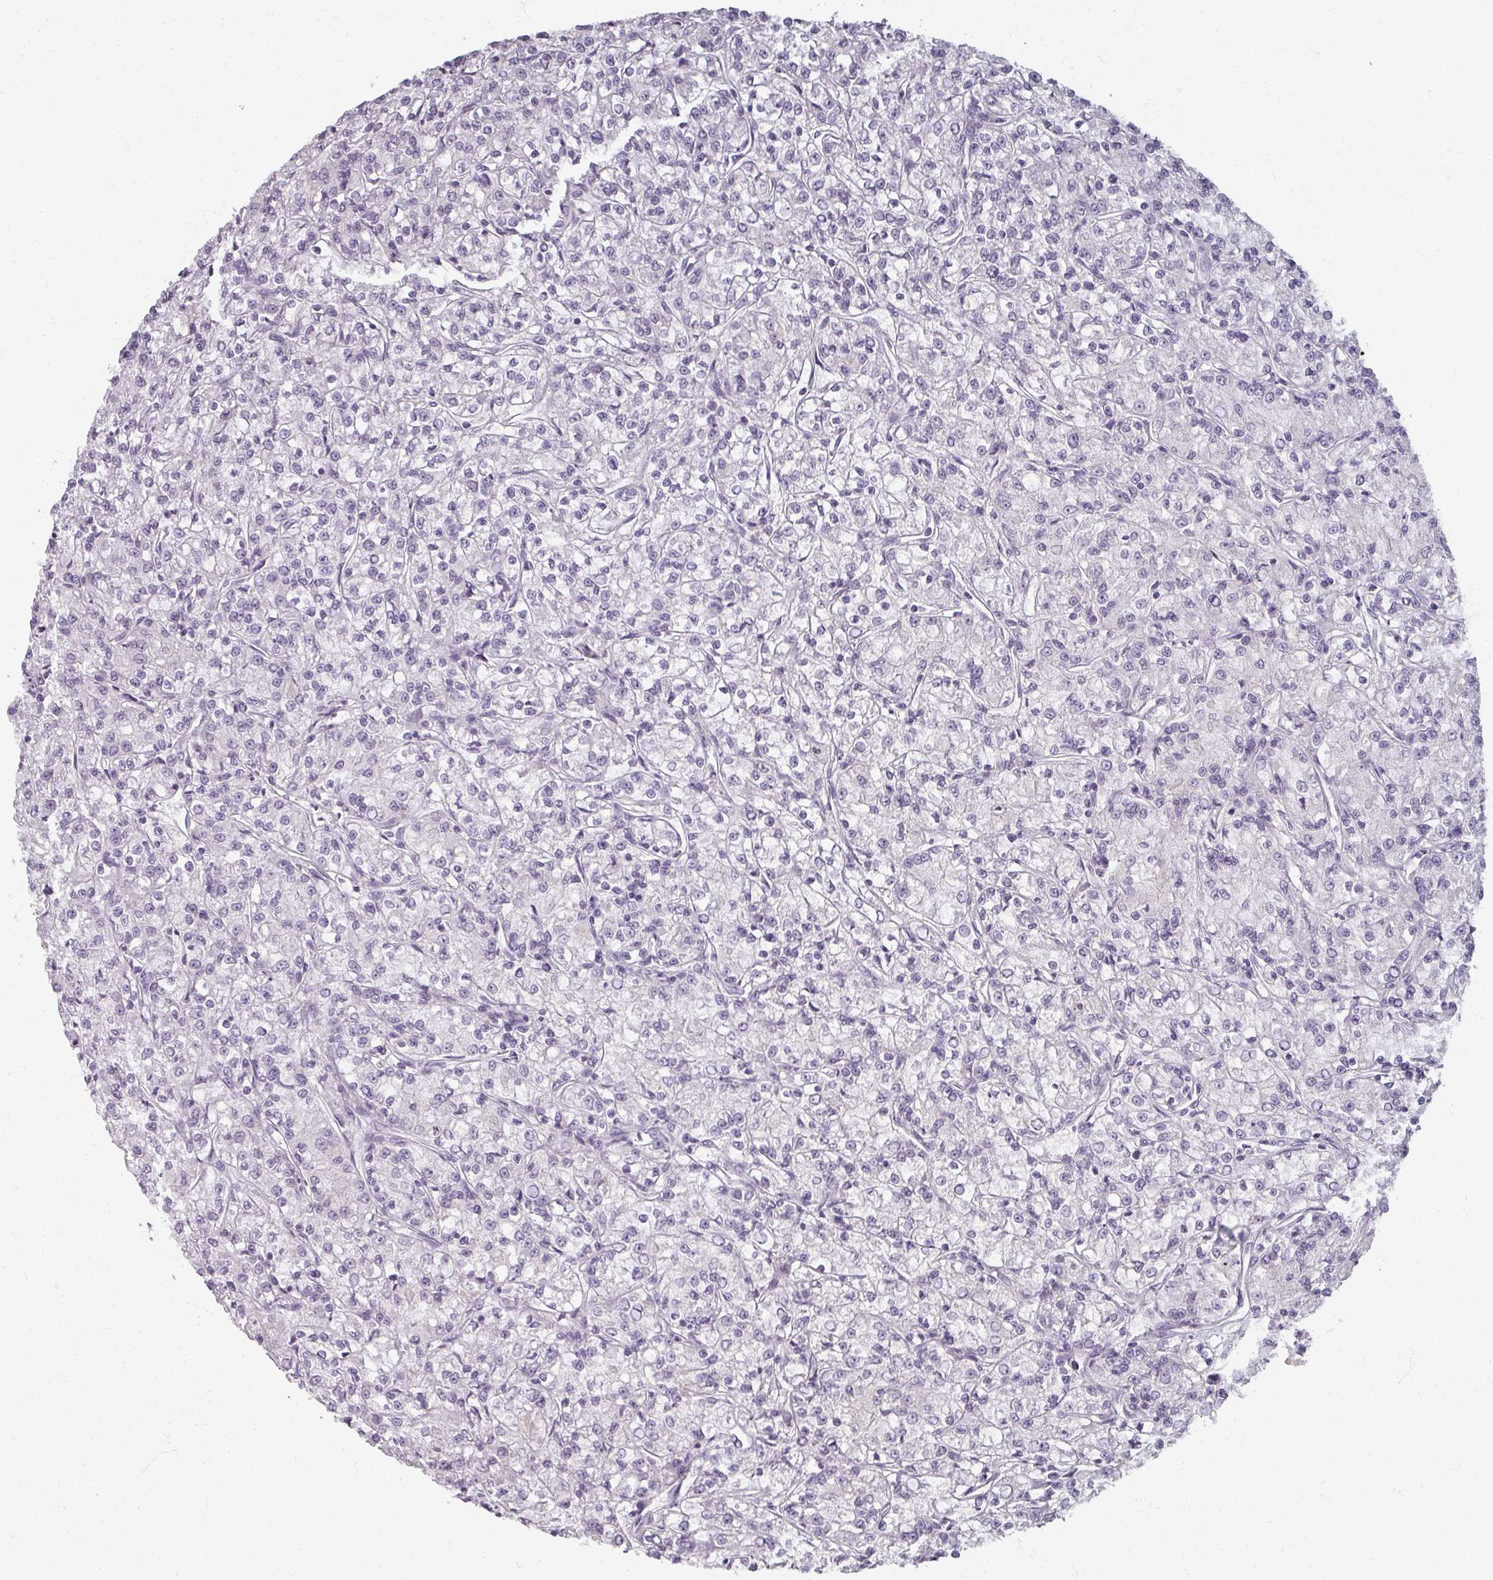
{"staining": {"intensity": "negative", "quantity": "none", "location": "none"}, "tissue": "renal cancer", "cell_type": "Tumor cells", "image_type": "cancer", "snomed": [{"axis": "morphology", "description": "Adenocarcinoma, NOS"}, {"axis": "topography", "description": "Kidney"}], "caption": "Renal adenocarcinoma stained for a protein using immunohistochemistry exhibits no positivity tumor cells.", "gene": "REG3G", "patient": {"sex": "female", "age": 59}}